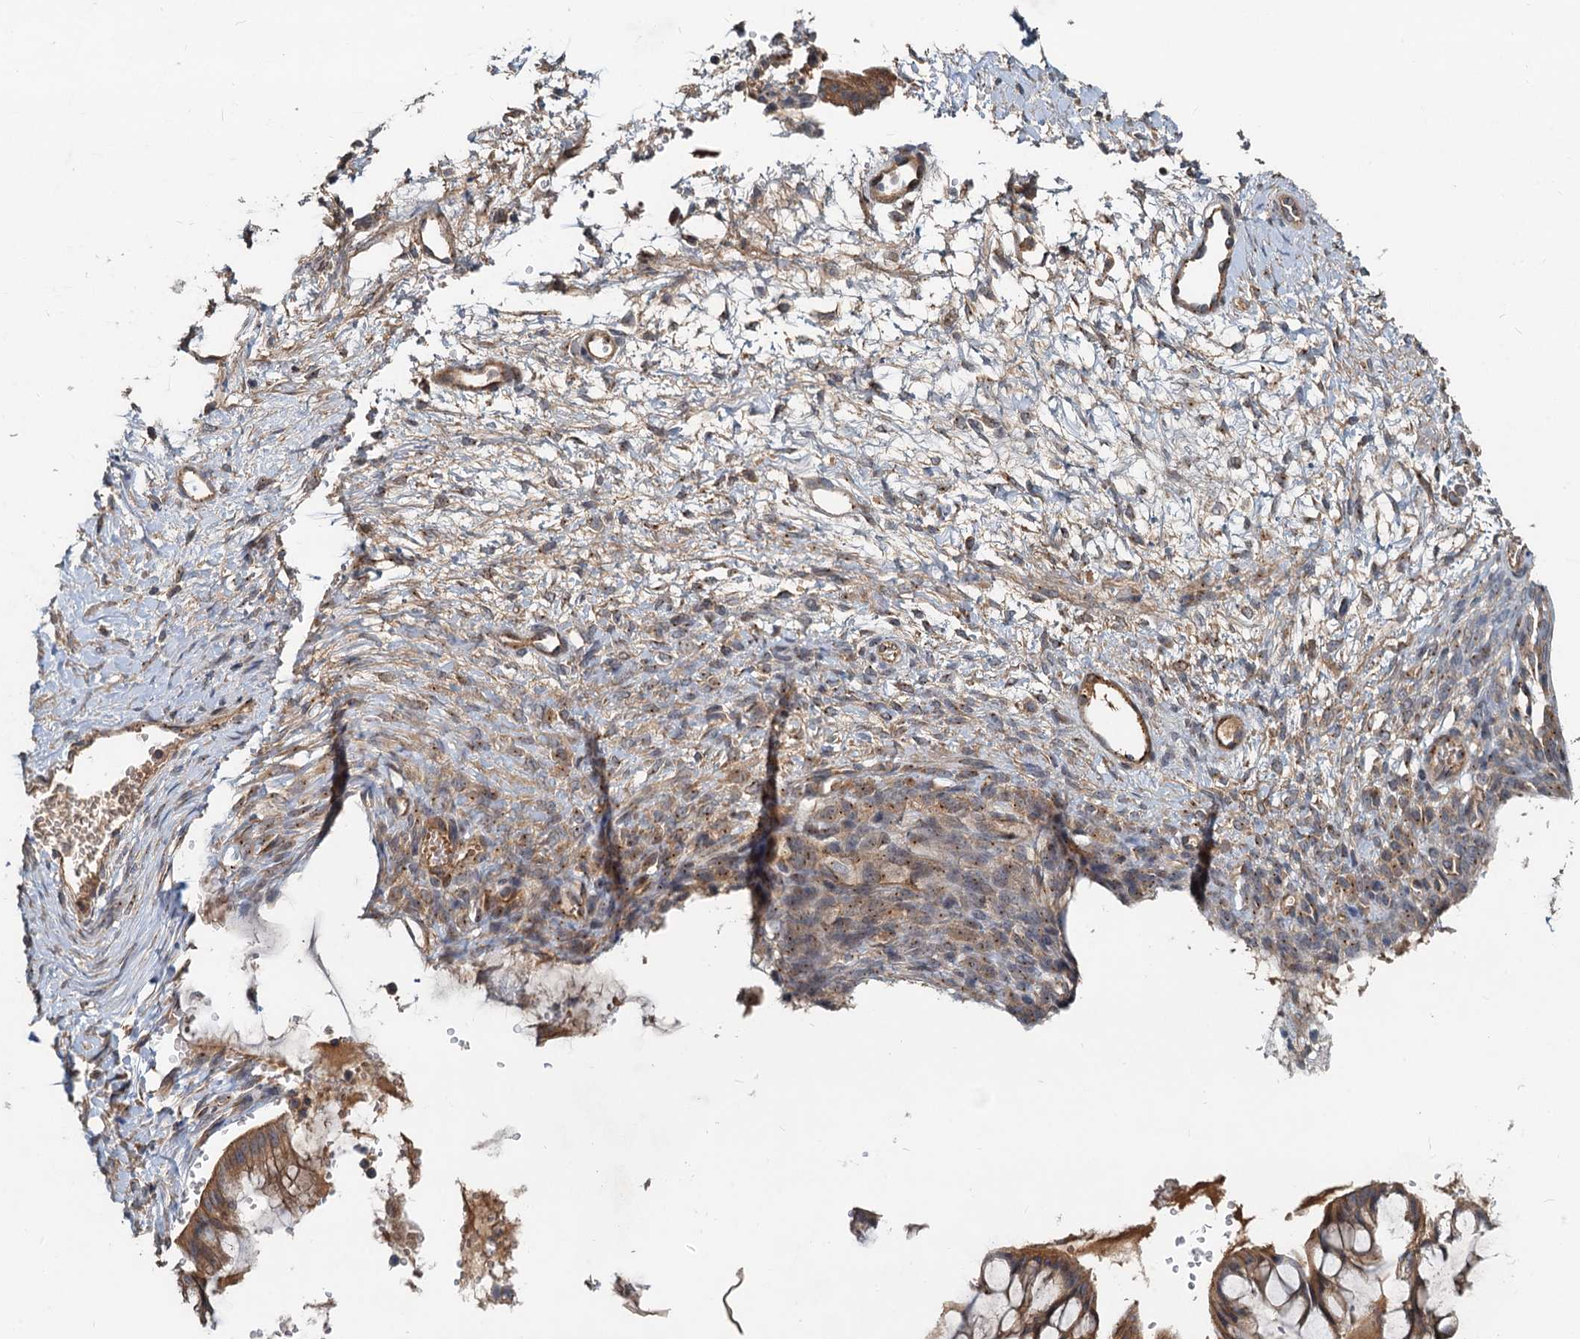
{"staining": {"intensity": "moderate", "quantity": ">75%", "location": "cytoplasmic/membranous"}, "tissue": "ovarian cancer", "cell_type": "Tumor cells", "image_type": "cancer", "snomed": [{"axis": "morphology", "description": "Cystadenocarcinoma, mucinous, NOS"}, {"axis": "topography", "description": "Ovary"}], "caption": "The micrograph exhibits a brown stain indicating the presence of a protein in the cytoplasmic/membranous of tumor cells in mucinous cystadenocarcinoma (ovarian). (Stains: DAB (3,3'-diaminobenzidine) in brown, nuclei in blue, Microscopy: brightfield microscopy at high magnification).", "gene": "CEP68", "patient": {"sex": "female", "age": 73}}